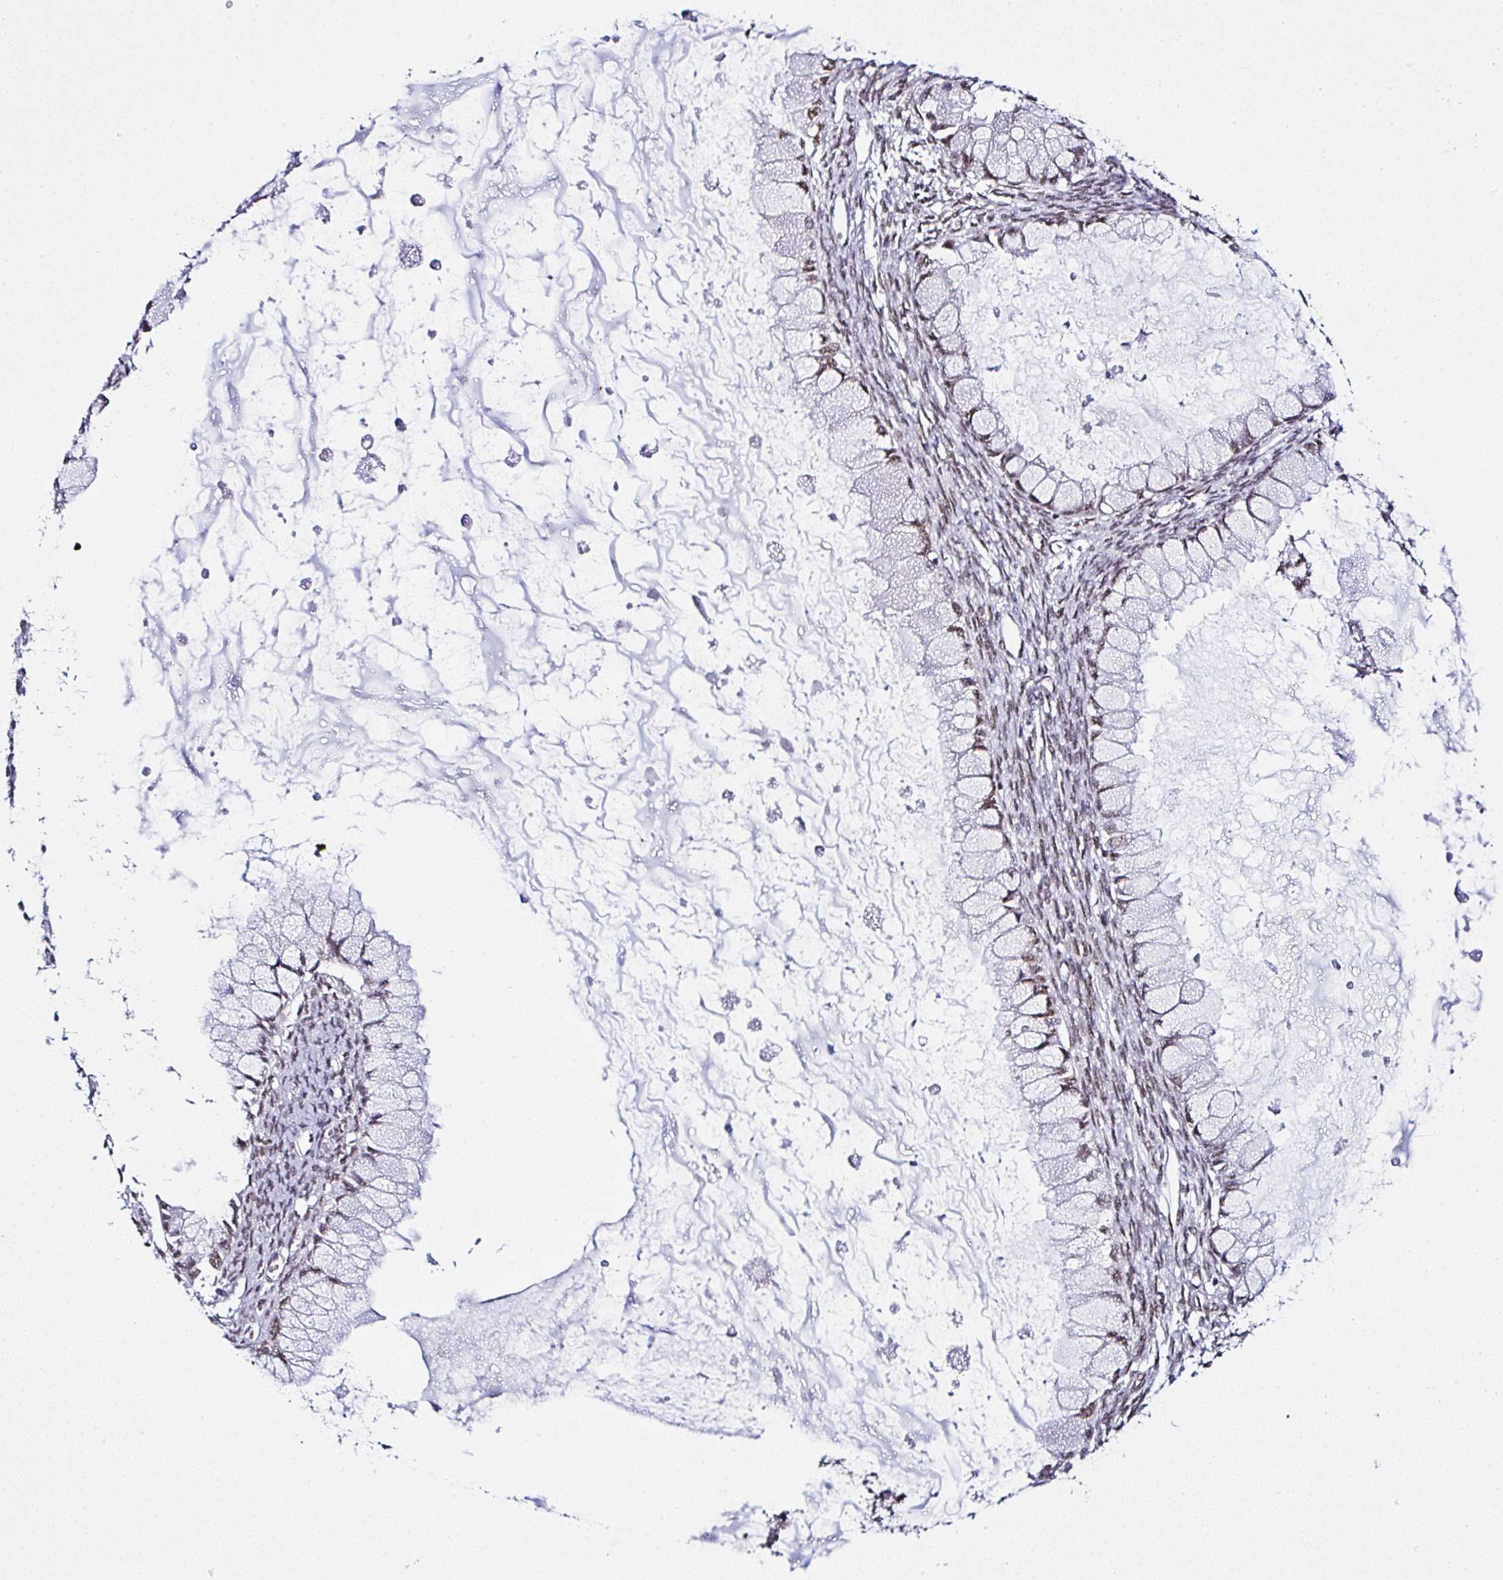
{"staining": {"intensity": "moderate", "quantity": "25%-75%", "location": "nuclear"}, "tissue": "ovarian cancer", "cell_type": "Tumor cells", "image_type": "cancer", "snomed": [{"axis": "morphology", "description": "Cystadenocarcinoma, mucinous, NOS"}, {"axis": "topography", "description": "Ovary"}], "caption": "Immunohistochemical staining of human mucinous cystadenocarcinoma (ovarian) demonstrates moderate nuclear protein positivity in approximately 25%-75% of tumor cells. The staining was performed using DAB (3,3'-diaminobenzidine) to visualize the protein expression in brown, while the nuclei were stained in blue with hematoxylin (Magnification: 20x).", "gene": "PTPN2", "patient": {"sex": "female", "age": 34}}